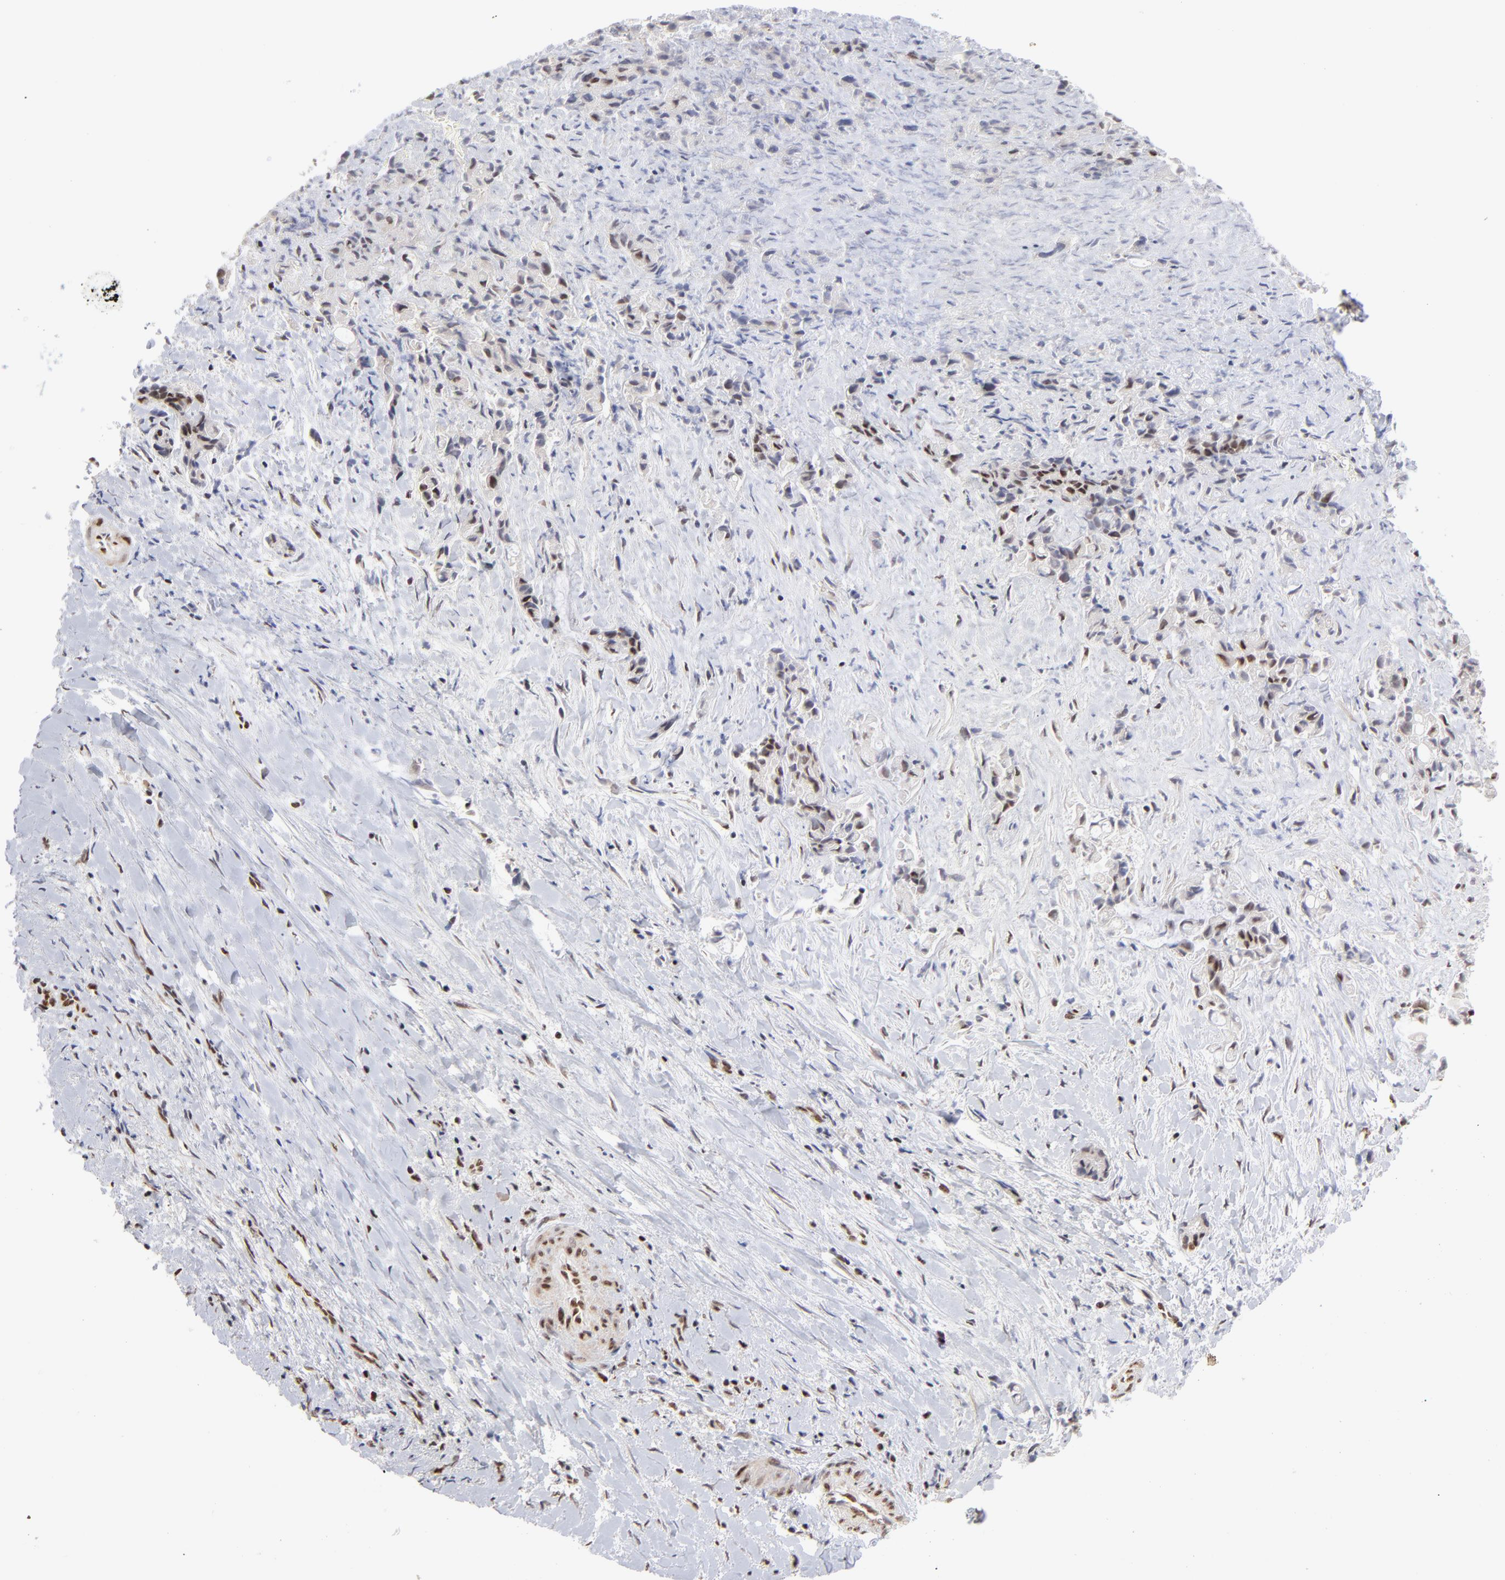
{"staining": {"intensity": "strong", "quantity": ">75%", "location": "cytoplasmic/membranous,nuclear"}, "tissue": "liver cancer", "cell_type": "Tumor cells", "image_type": "cancer", "snomed": [{"axis": "morphology", "description": "Cholangiocarcinoma"}, {"axis": "topography", "description": "Liver"}], "caption": "IHC of human liver cancer displays high levels of strong cytoplasmic/membranous and nuclear staining in approximately >75% of tumor cells.", "gene": "ZNF3", "patient": {"sex": "male", "age": 57}}